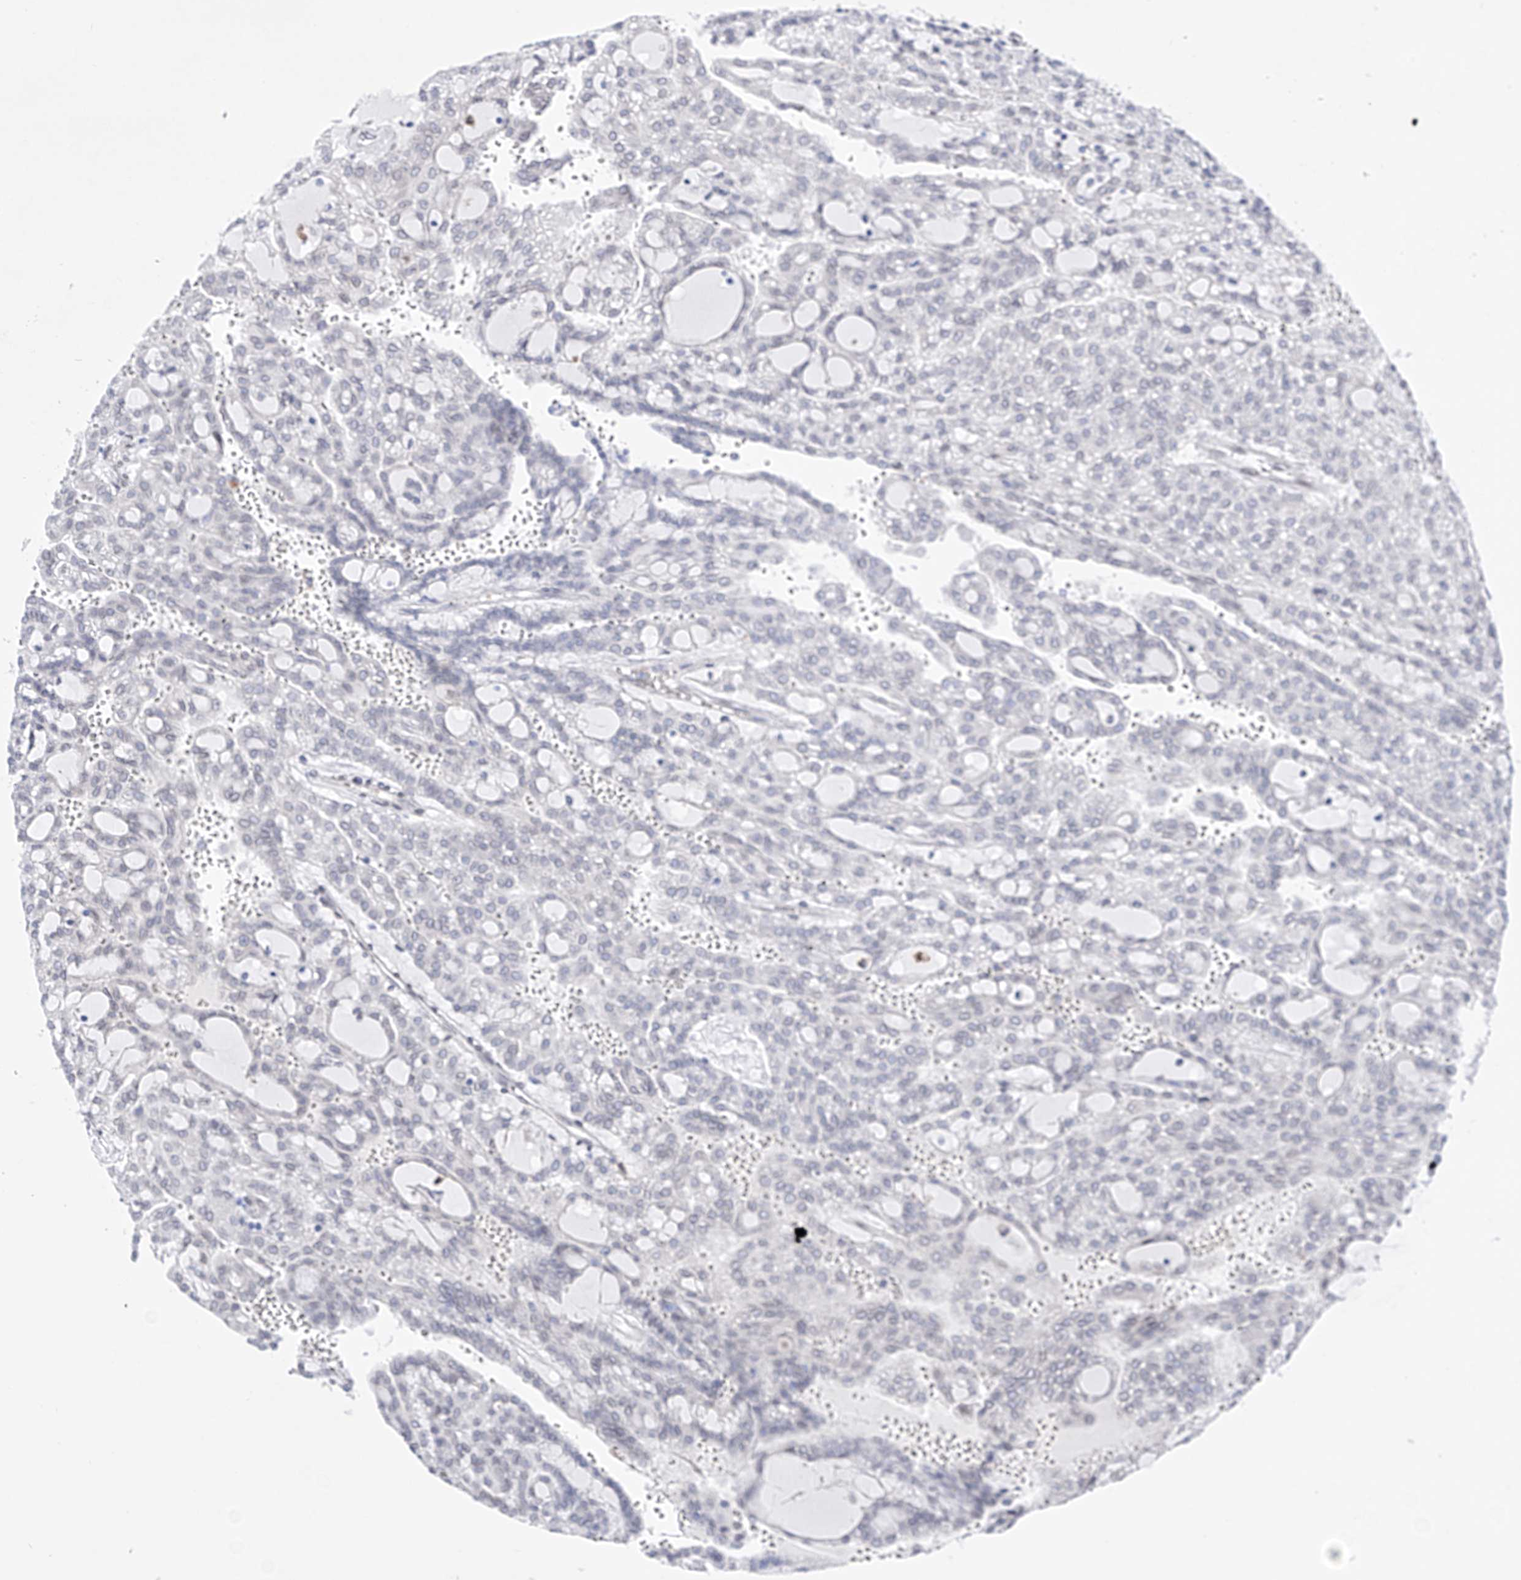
{"staining": {"intensity": "negative", "quantity": "none", "location": "none"}, "tissue": "renal cancer", "cell_type": "Tumor cells", "image_type": "cancer", "snomed": [{"axis": "morphology", "description": "Adenocarcinoma, NOS"}, {"axis": "topography", "description": "Kidney"}], "caption": "The immunohistochemistry micrograph has no significant expression in tumor cells of renal cancer tissue.", "gene": "LCLAT1", "patient": {"sex": "male", "age": 63}}